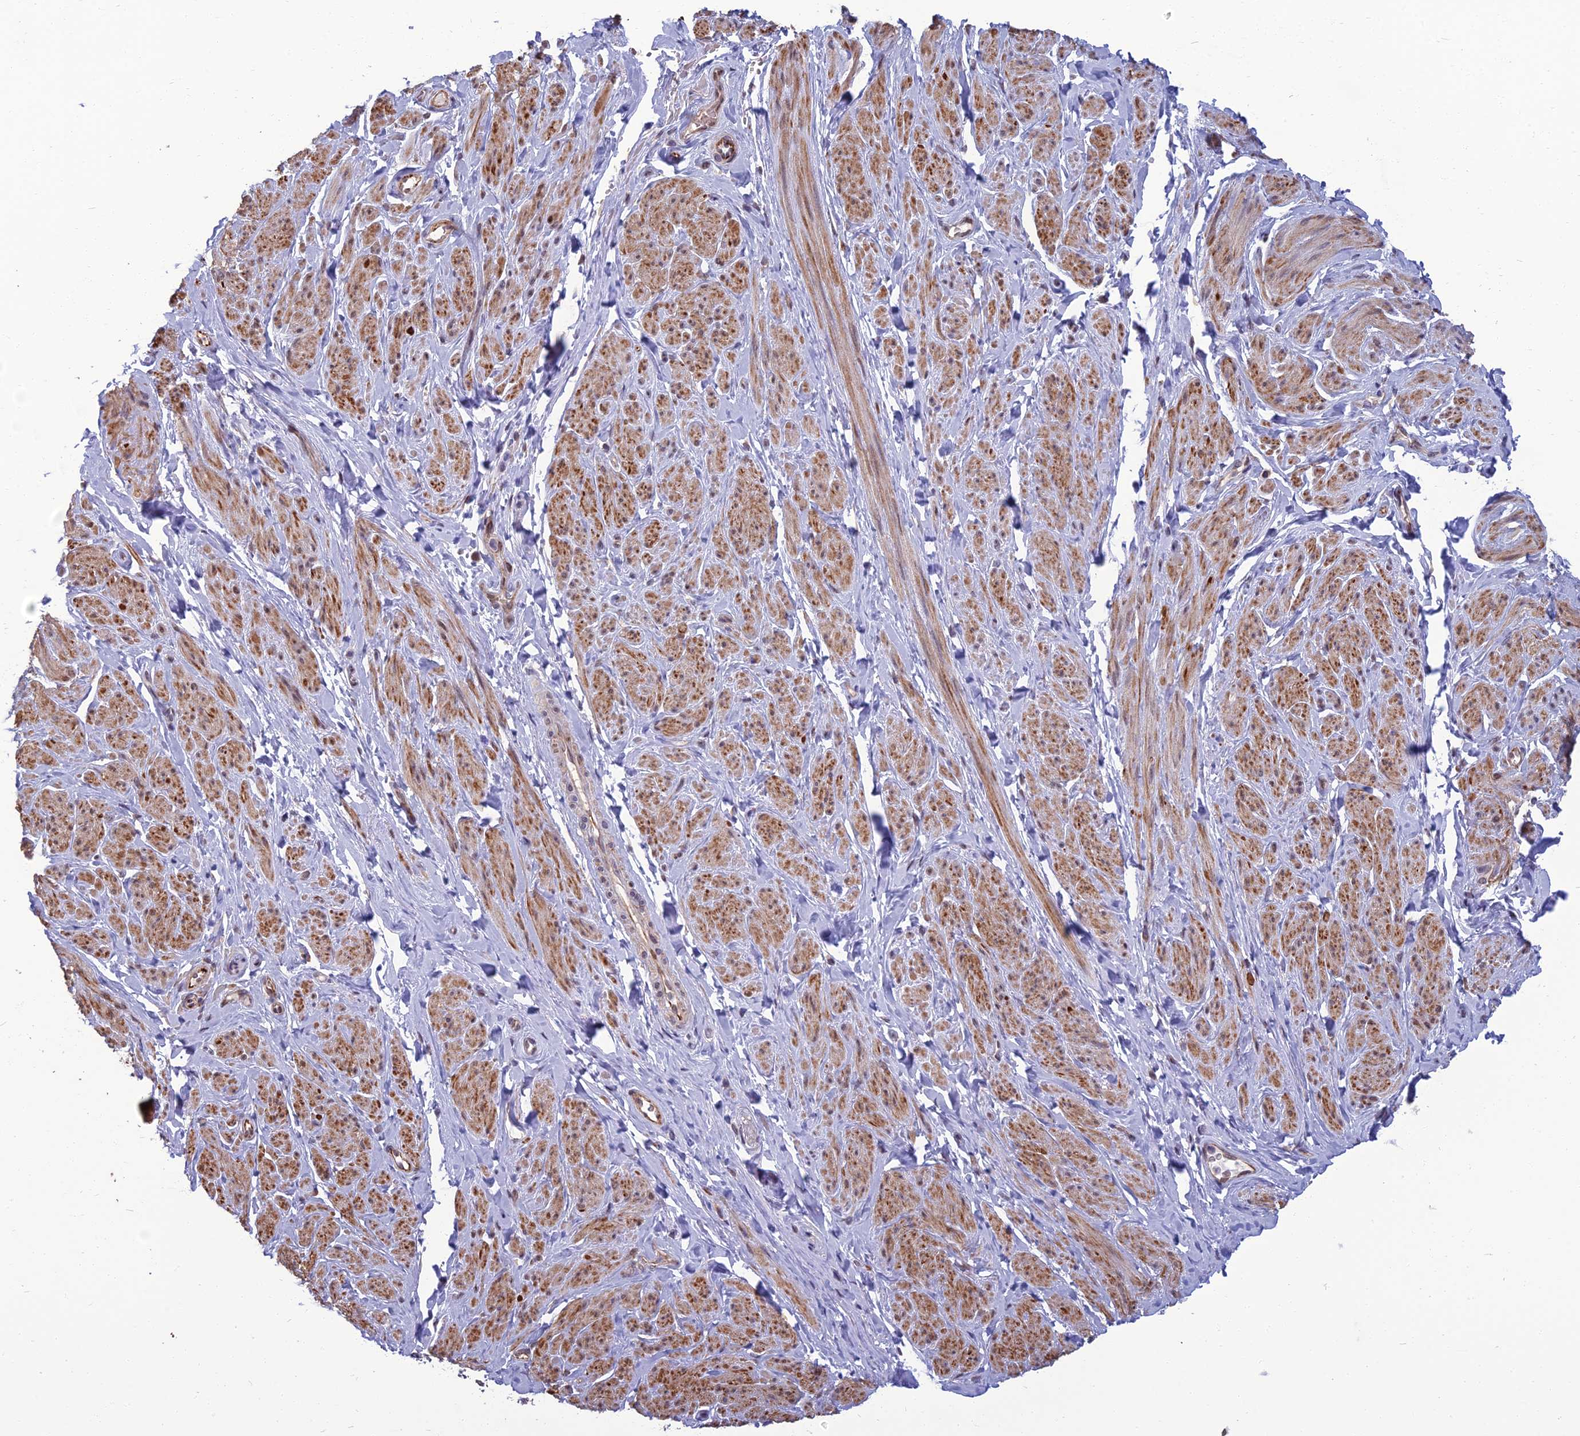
{"staining": {"intensity": "moderate", "quantity": "25%-75%", "location": "cytoplasmic/membranous"}, "tissue": "smooth muscle", "cell_type": "Smooth muscle cells", "image_type": "normal", "snomed": [{"axis": "morphology", "description": "Normal tissue, NOS"}, {"axis": "topography", "description": "Smooth muscle"}, {"axis": "topography", "description": "Peripheral nerve tissue"}], "caption": "About 25%-75% of smooth muscle cells in normal human smooth muscle show moderate cytoplasmic/membranous protein expression as visualized by brown immunohistochemical staining.", "gene": "NR4A3", "patient": {"sex": "male", "age": 69}}